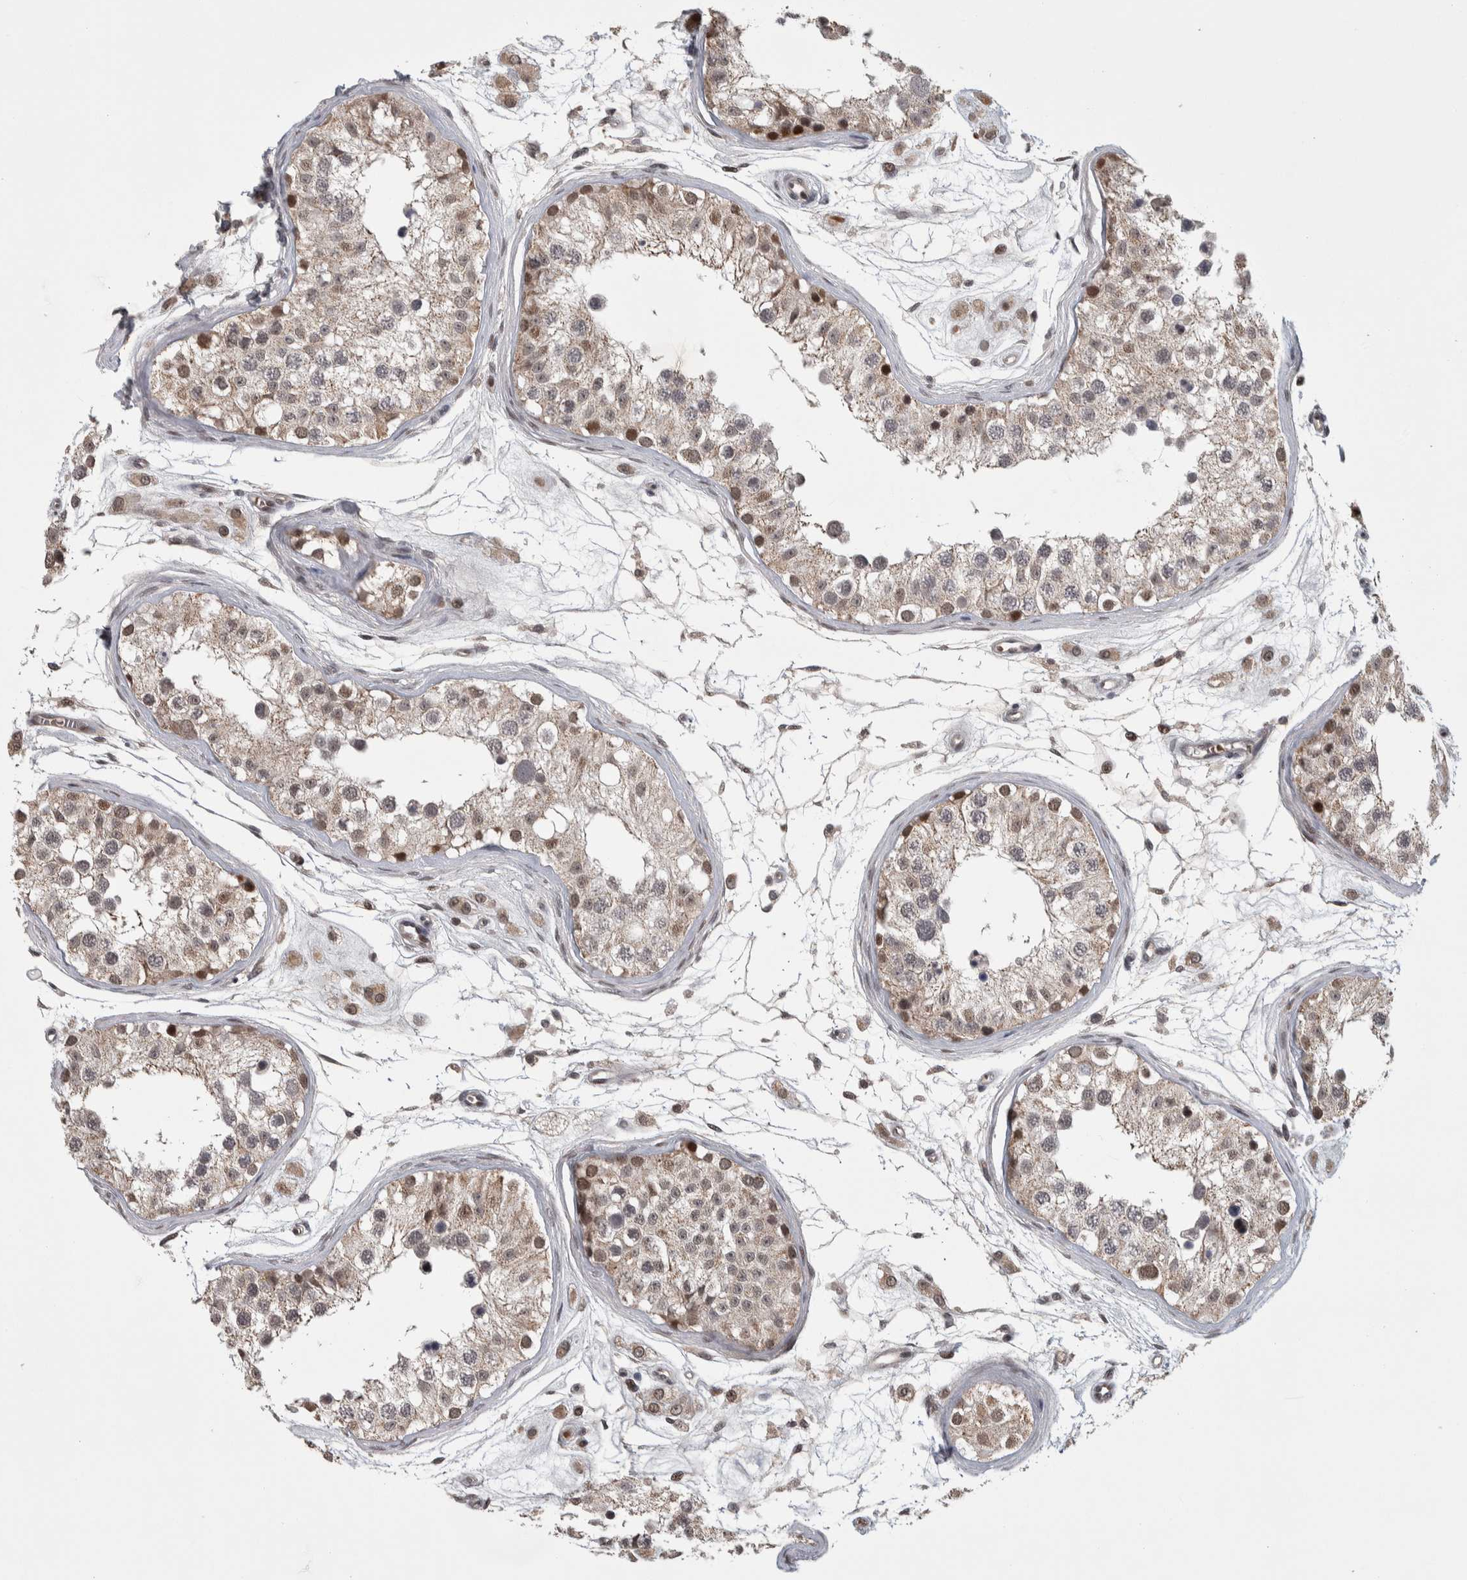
{"staining": {"intensity": "weak", "quantity": "25%-75%", "location": "nuclear"}, "tissue": "testis", "cell_type": "Cells in seminiferous ducts", "image_type": "normal", "snomed": [{"axis": "morphology", "description": "Normal tissue, NOS"}, {"axis": "morphology", "description": "Adenocarcinoma, metastatic, NOS"}, {"axis": "topography", "description": "Testis"}], "caption": "This is an image of immunohistochemistry (IHC) staining of benign testis, which shows weak expression in the nuclear of cells in seminiferous ducts.", "gene": "ZNF592", "patient": {"sex": "male", "age": 26}}